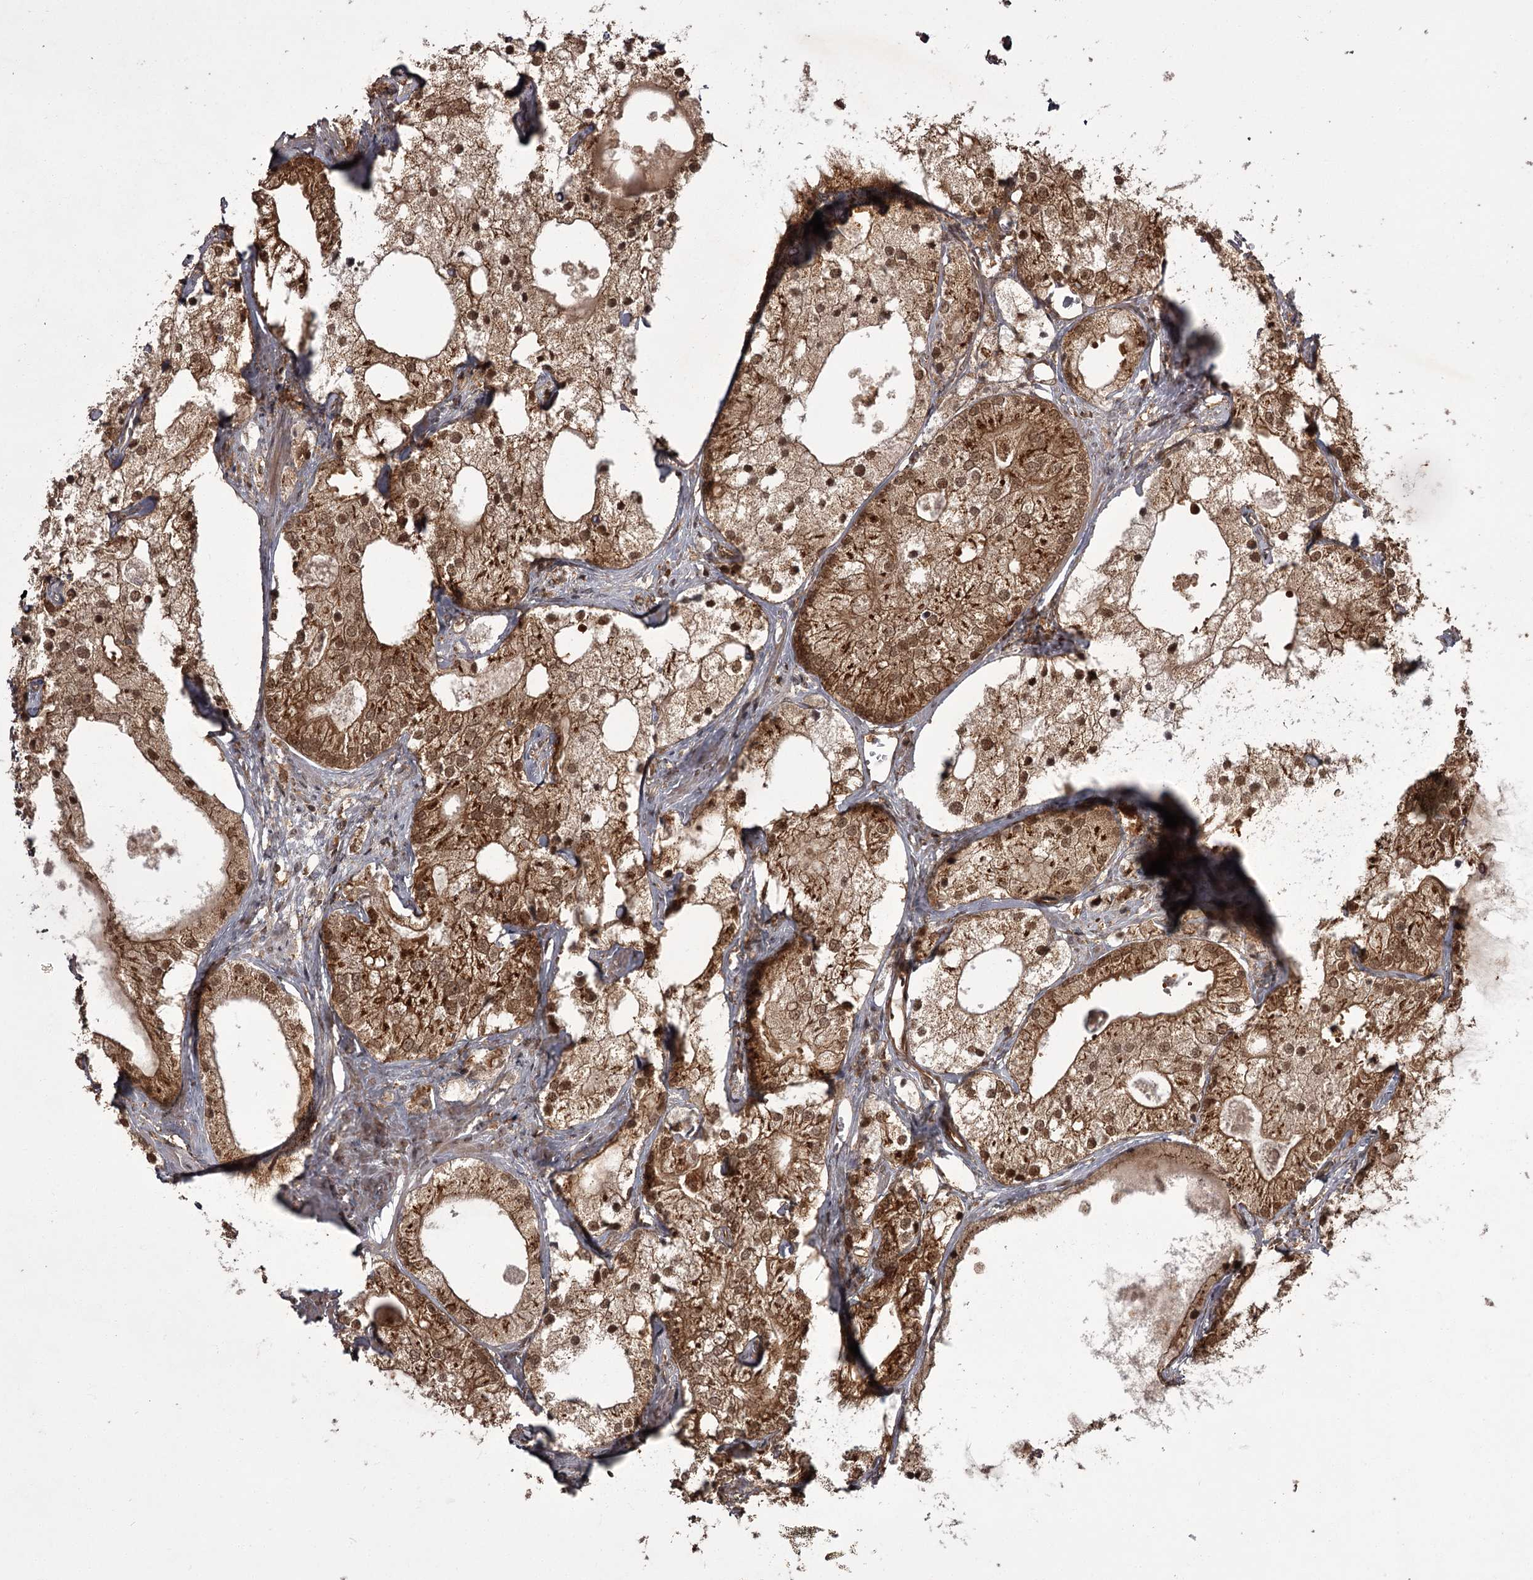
{"staining": {"intensity": "moderate", "quantity": ">75%", "location": "cytoplasmic/membranous,nuclear"}, "tissue": "prostate cancer", "cell_type": "Tumor cells", "image_type": "cancer", "snomed": [{"axis": "morphology", "description": "Adenocarcinoma, Low grade"}, {"axis": "topography", "description": "Prostate"}], "caption": "Prostate cancer (low-grade adenocarcinoma) stained for a protein (brown) reveals moderate cytoplasmic/membranous and nuclear positive staining in about >75% of tumor cells.", "gene": "TBC1D23", "patient": {"sex": "male", "age": 69}}